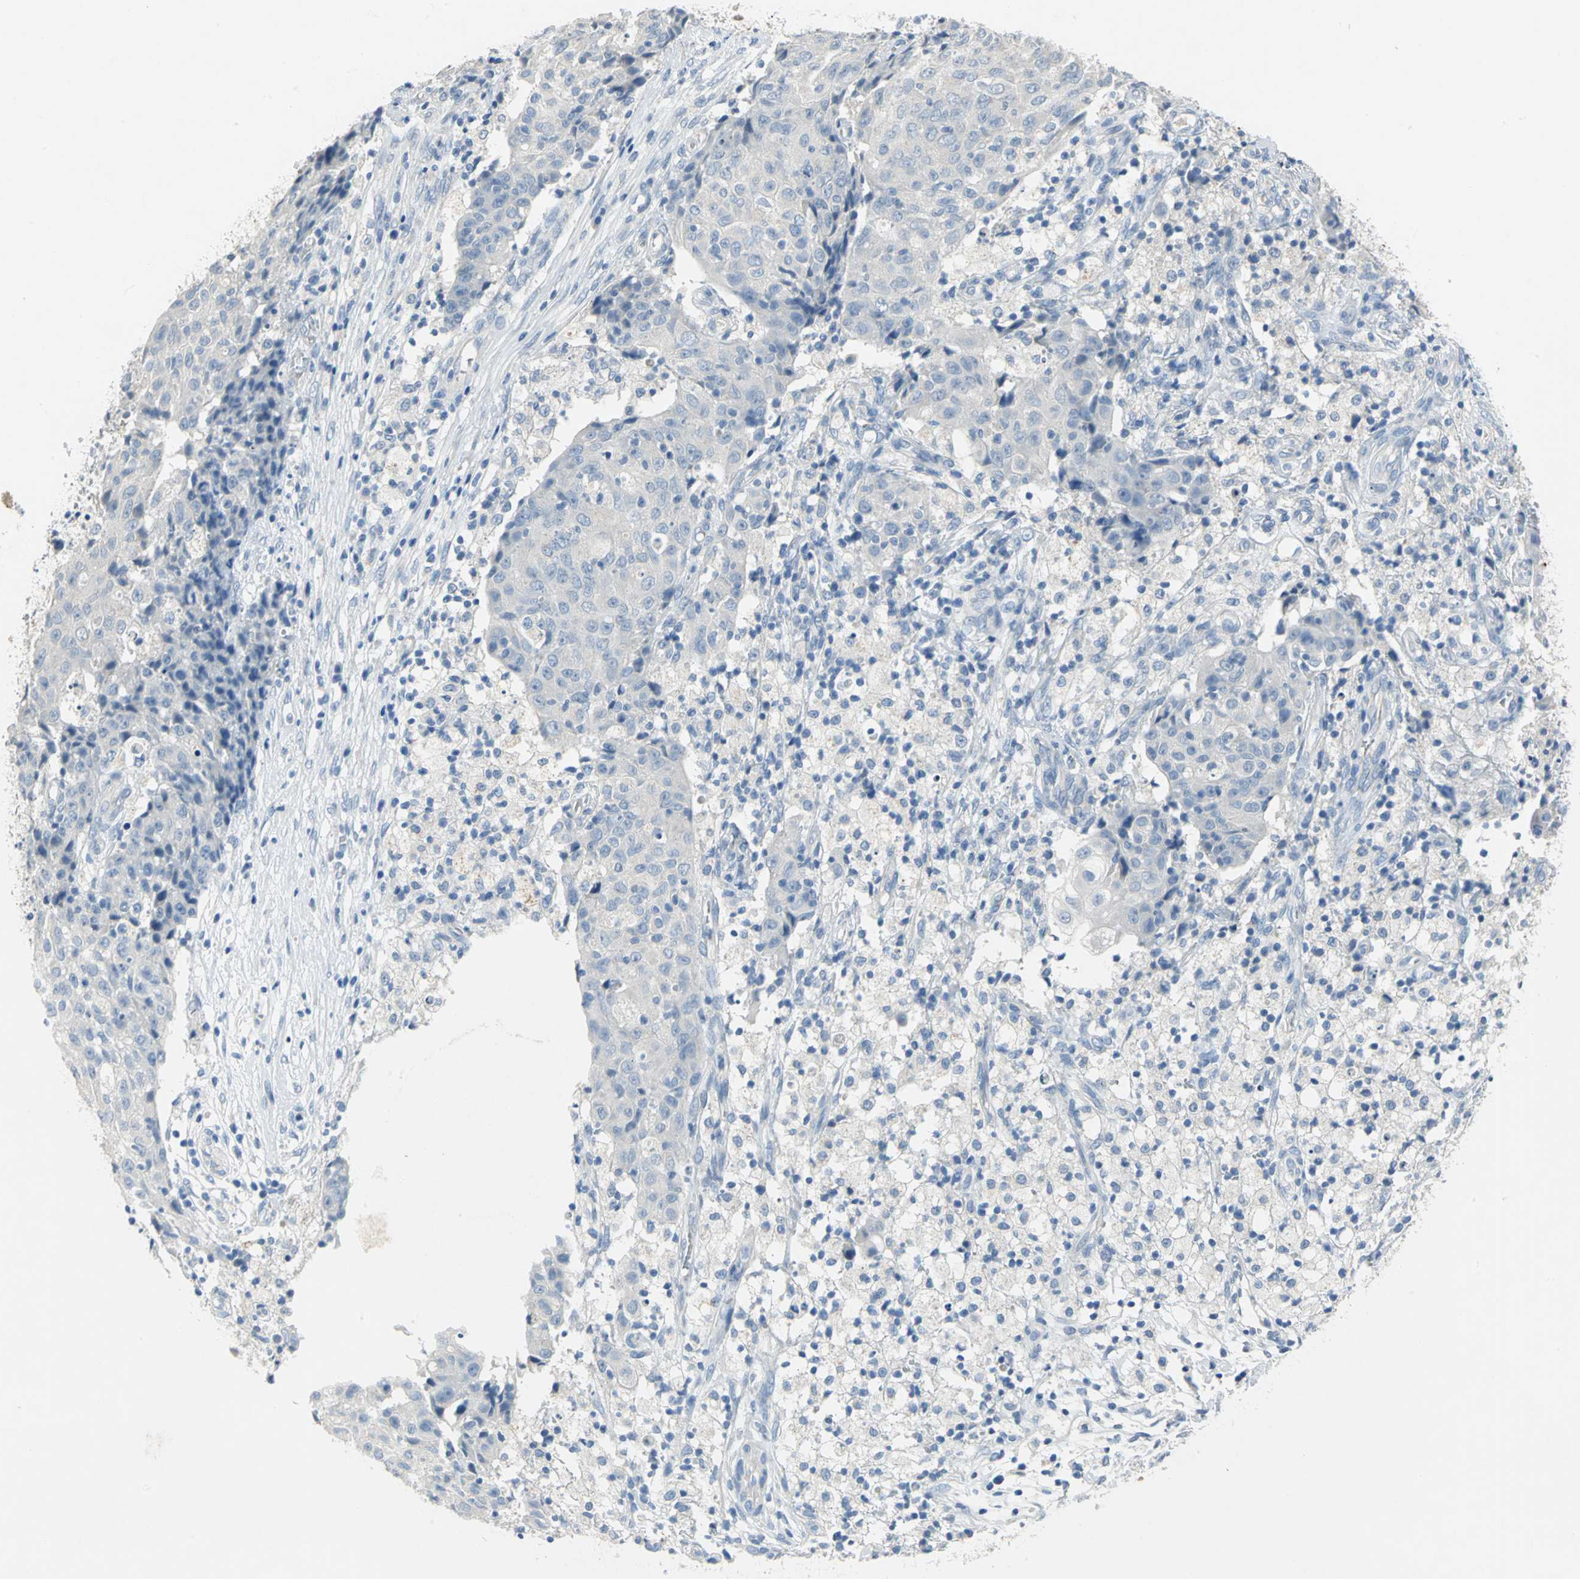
{"staining": {"intensity": "negative", "quantity": "none", "location": "none"}, "tissue": "ovarian cancer", "cell_type": "Tumor cells", "image_type": "cancer", "snomed": [{"axis": "morphology", "description": "Carcinoma, endometroid"}, {"axis": "topography", "description": "Ovary"}], "caption": "Human ovarian endometroid carcinoma stained for a protein using immunohistochemistry reveals no positivity in tumor cells.", "gene": "PTGDS", "patient": {"sex": "female", "age": 42}}